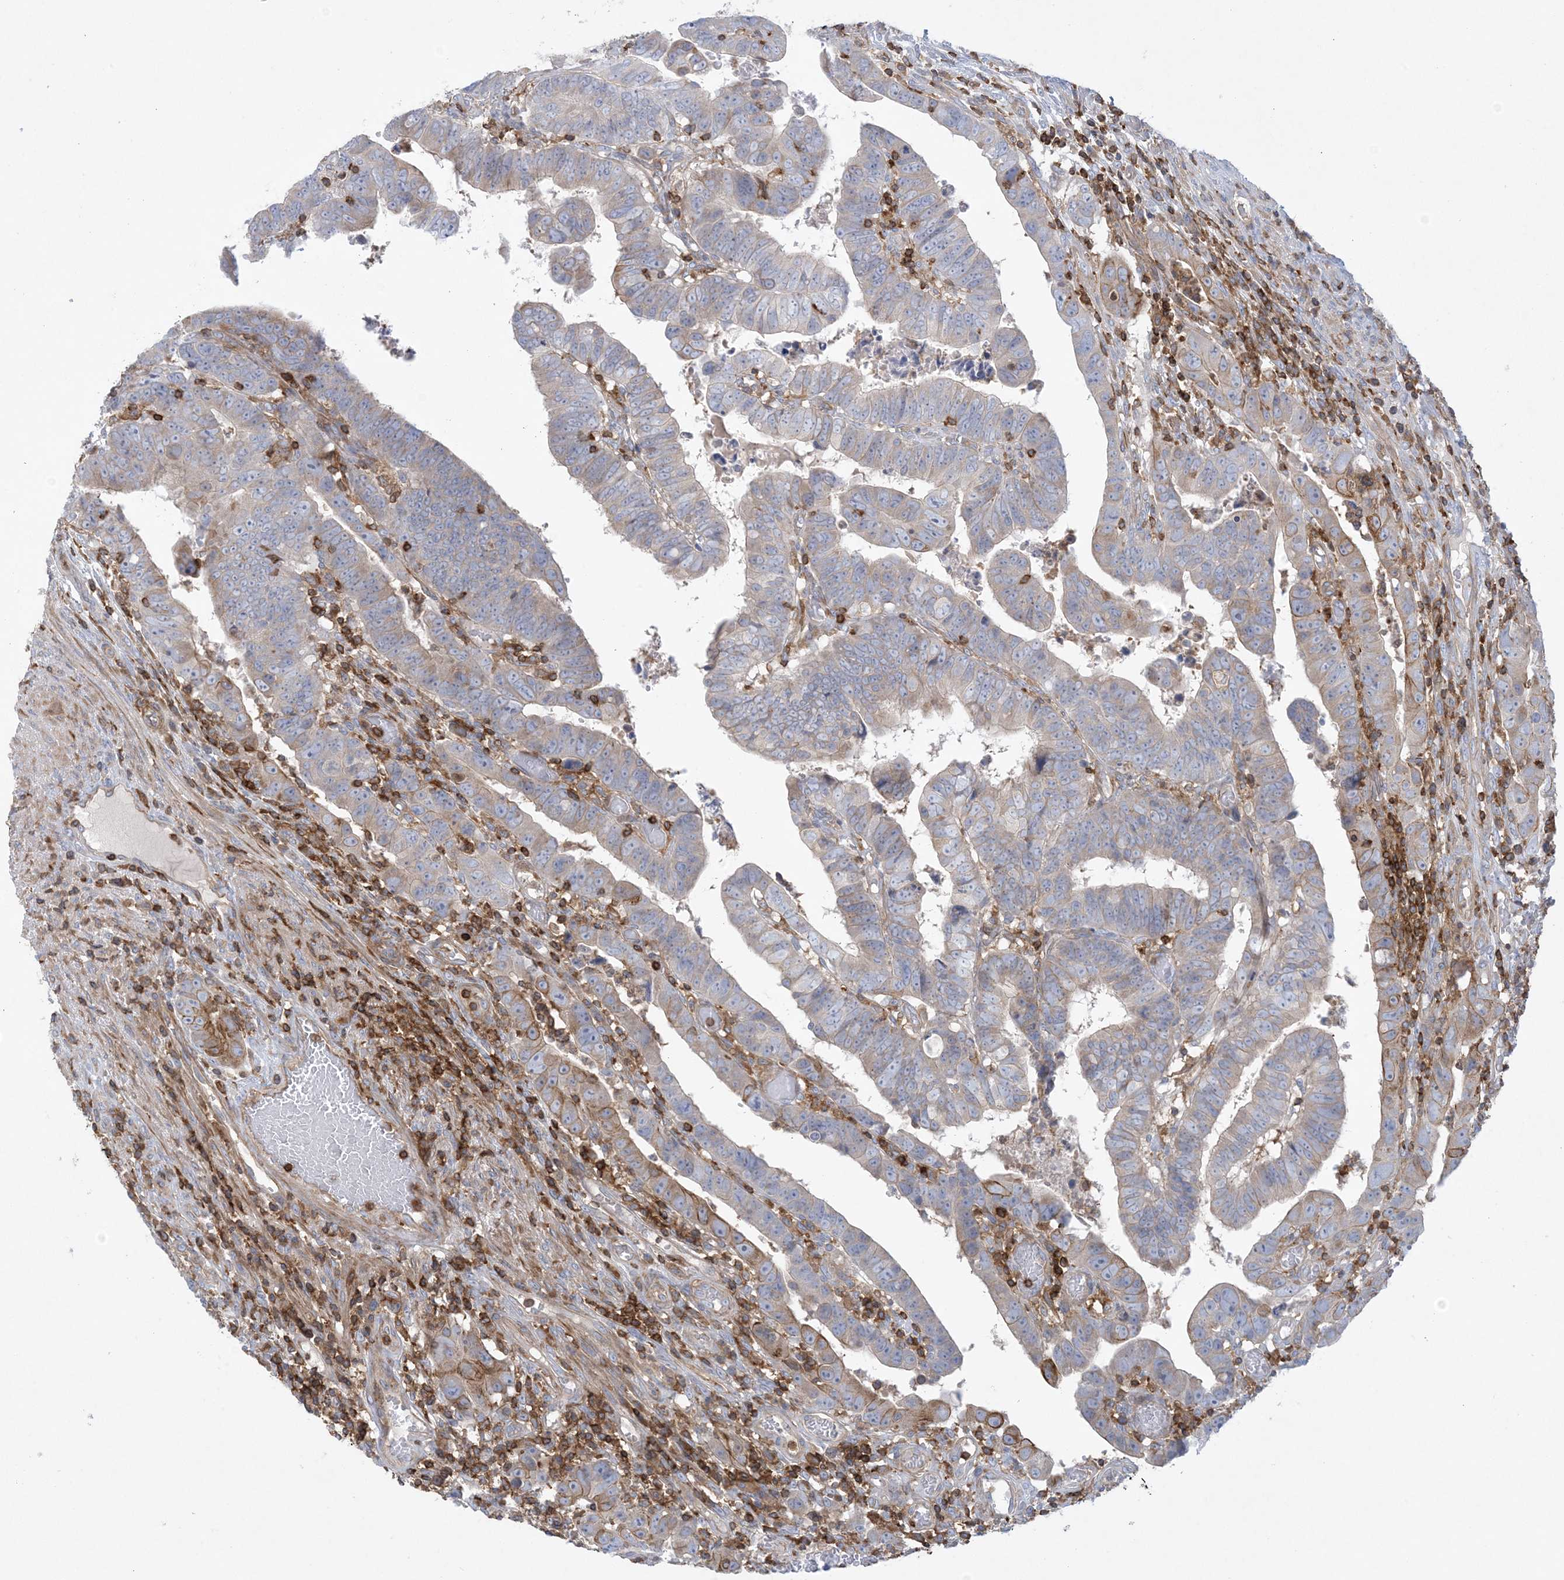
{"staining": {"intensity": "moderate", "quantity": "<25%", "location": "cytoplasmic/membranous"}, "tissue": "colorectal cancer", "cell_type": "Tumor cells", "image_type": "cancer", "snomed": [{"axis": "morphology", "description": "Normal tissue, NOS"}, {"axis": "morphology", "description": "Adenocarcinoma, NOS"}, {"axis": "topography", "description": "Rectum"}], "caption": "Immunohistochemistry staining of colorectal adenocarcinoma, which demonstrates low levels of moderate cytoplasmic/membranous expression in approximately <25% of tumor cells indicating moderate cytoplasmic/membranous protein staining. The staining was performed using DAB (brown) for protein detection and nuclei were counterstained in hematoxylin (blue).", "gene": "ARHGAP30", "patient": {"sex": "female", "age": 65}}